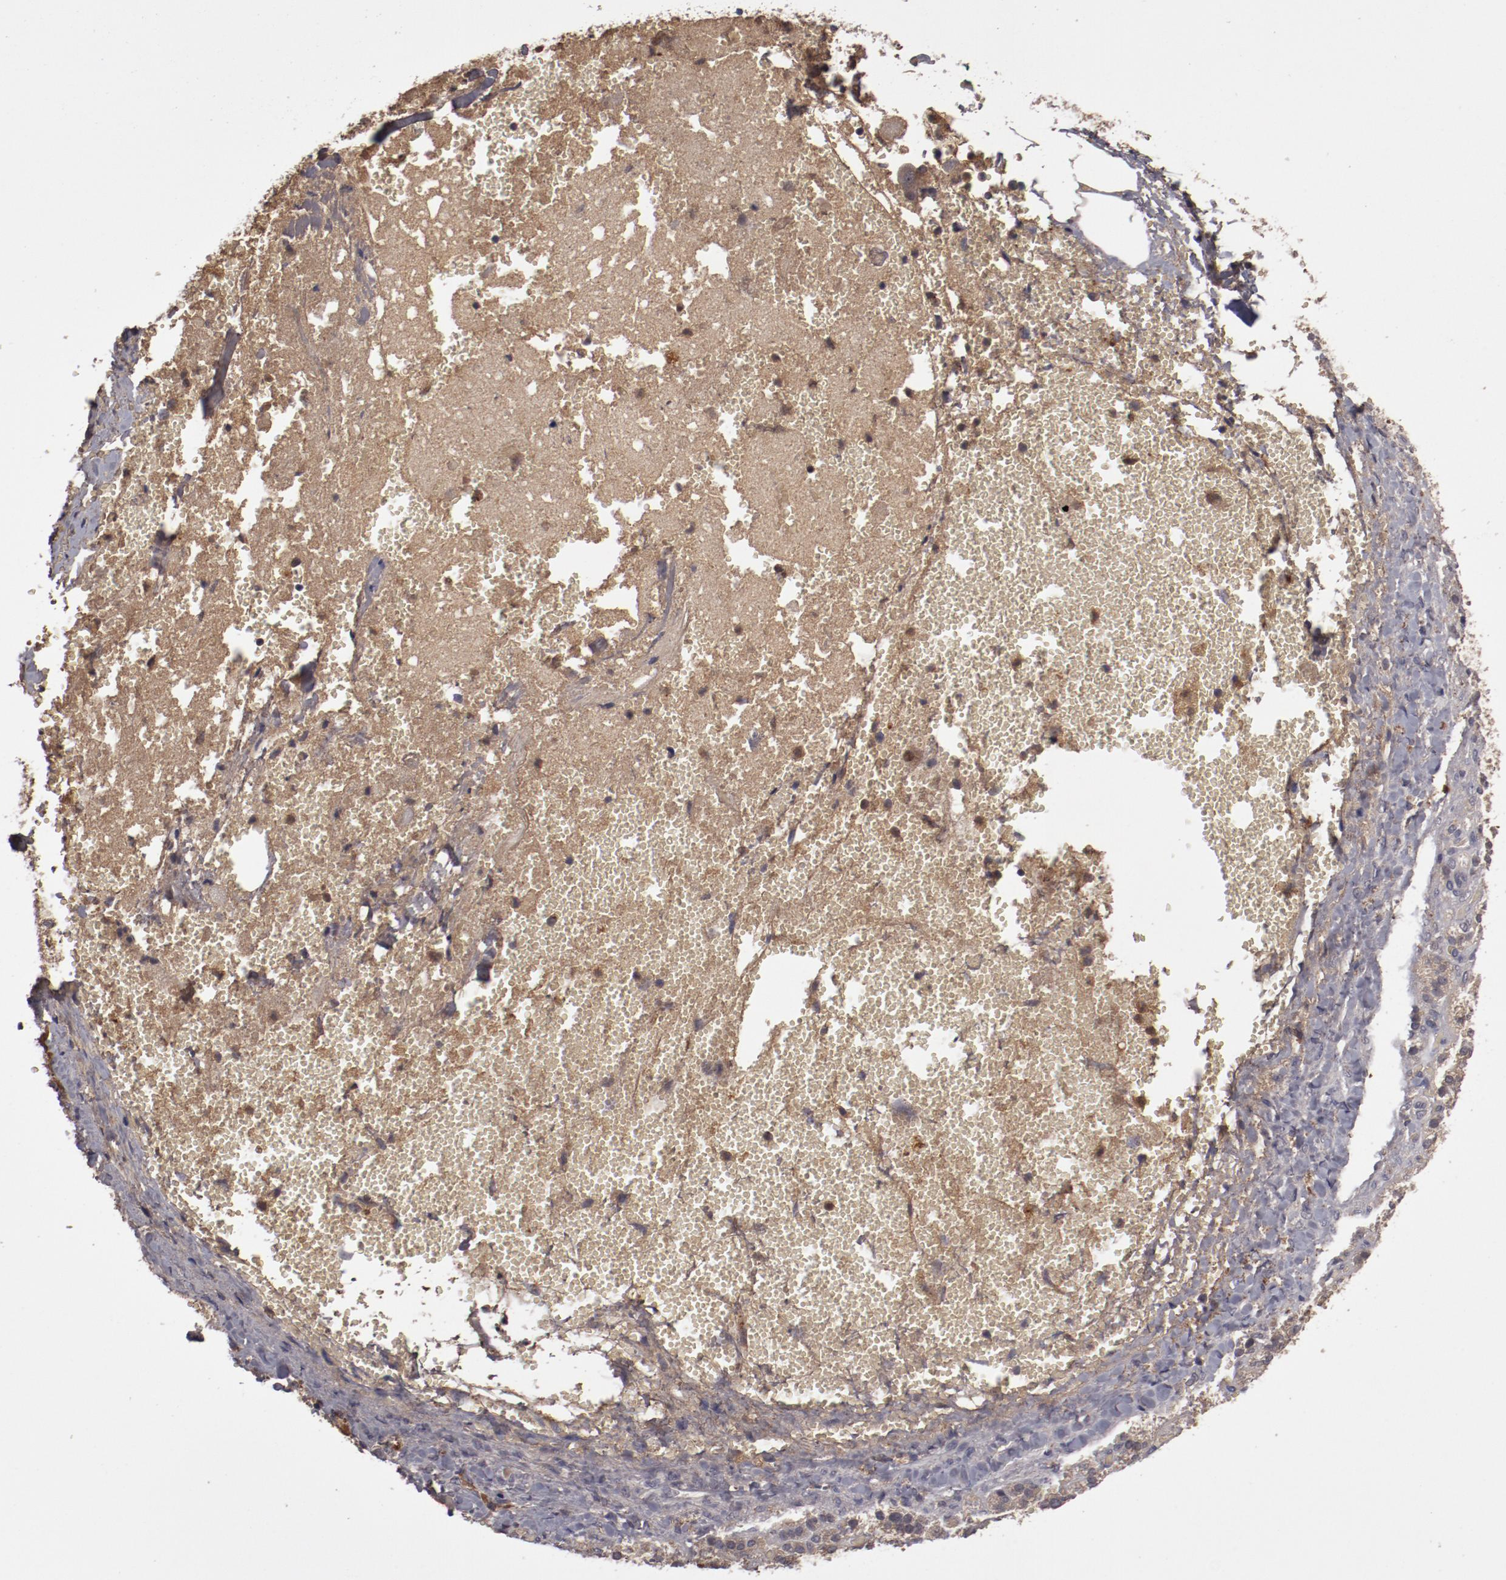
{"staining": {"intensity": "moderate", "quantity": "25%-75%", "location": "cytoplasmic/membranous"}, "tissue": "adrenal gland", "cell_type": "Glandular cells", "image_type": "normal", "snomed": [{"axis": "morphology", "description": "Normal tissue, NOS"}, {"axis": "topography", "description": "Adrenal gland"}], "caption": "Glandular cells exhibit moderate cytoplasmic/membranous staining in about 25%-75% of cells in benign adrenal gland. The staining was performed using DAB (3,3'-diaminobenzidine), with brown indicating positive protein expression. Nuclei are stained blue with hematoxylin.", "gene": "CP", "patient": {"sex": "female", "age": 71}}